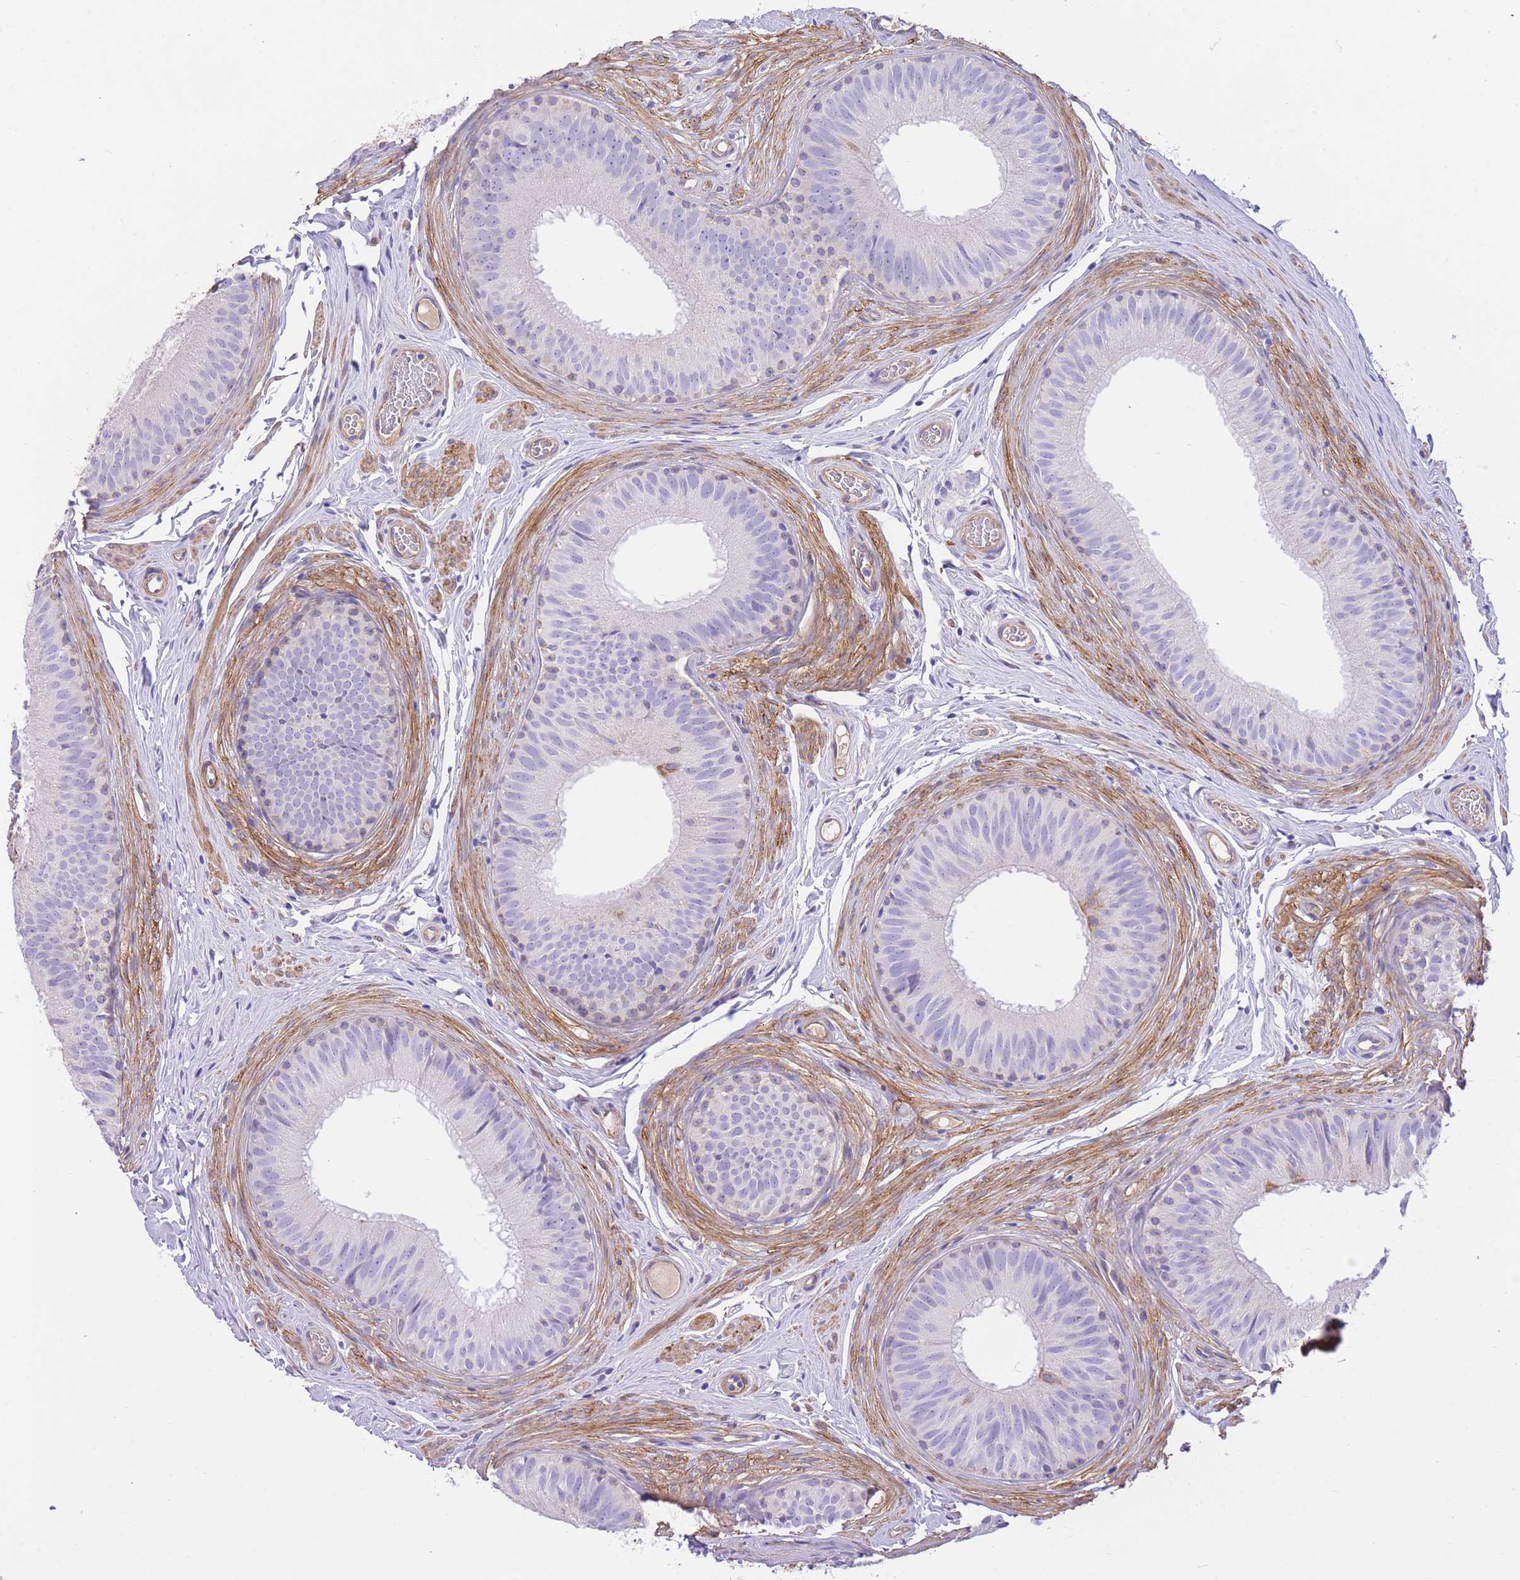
{"staining": {"intensity": "negative", "quantity": "none", "location": "none"}, "tissue": "epididymis", "cell_type": "Glandular cells", "image_type": "normal", "snomed": [{"axis": "morphology", "description": "Normal tissue, NOS"}, {"axis": "topography", "description": "Epididymis, spermatic cord, NOS"}], "caption": "Immunohistochemical staining of benign epididymis displays no significant positivity in glandular cells.", "gene": "PGM1", "patient": {"sex": "male", "age": 25}}